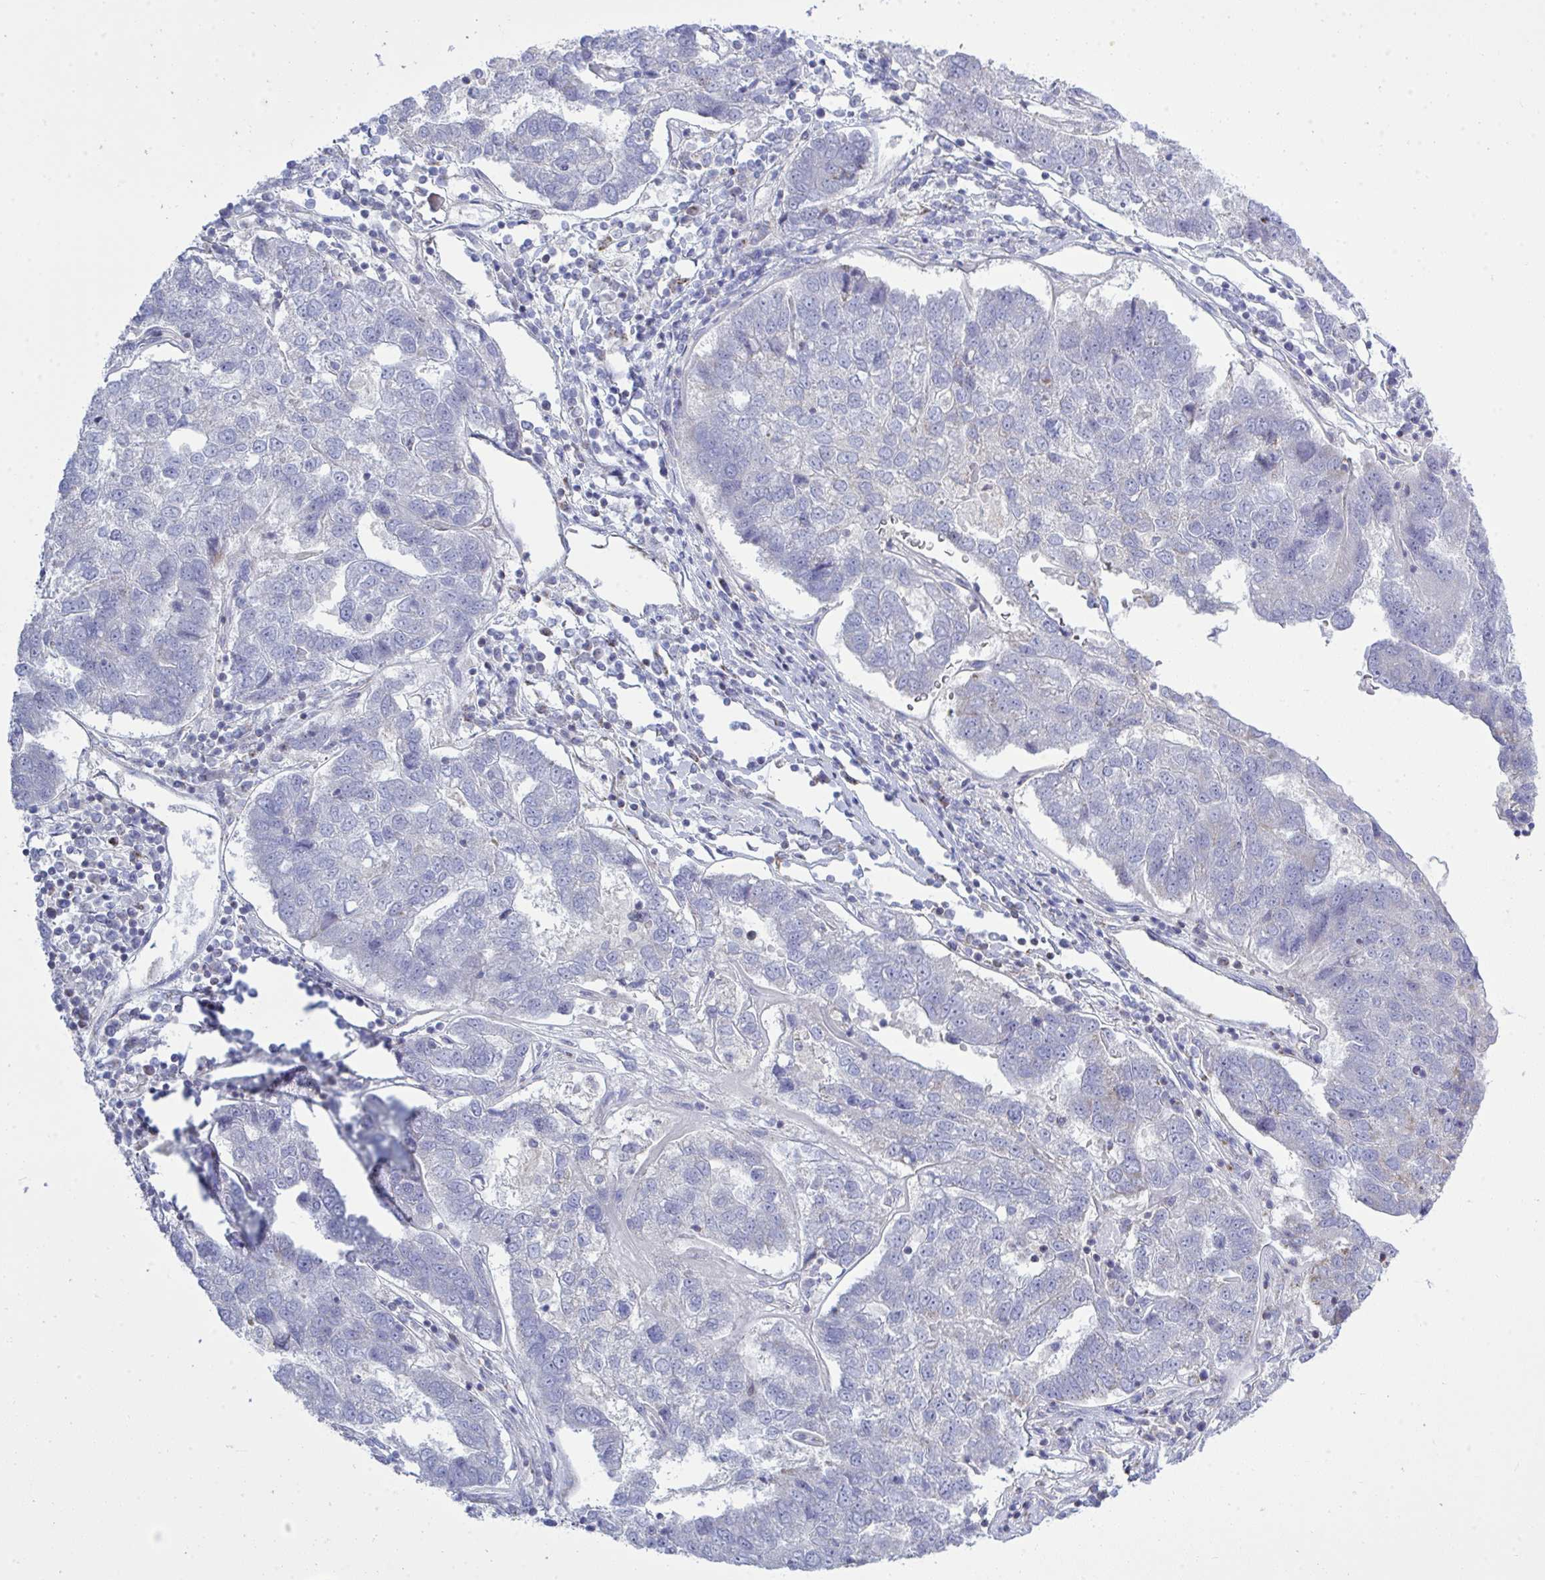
{"staining": {"intensity": "negative", "quantity": "none", "location": "none"}, "tissue": "pancreatic cancer", "cell_type": "Tumor cells", "image_type": "cancer", "snomed": [{"axis": "morphology", "description": "Adenocarcinoma, NOS"}, {"axis": "topography", "description": "Pancreas"}], "caption": "Immunohistochemistry (IHC) of pancreatic adenocarcinoma reveals no staining in tumor cells.", "gene": "NDUFA7", "patient": {"sex": "female", "age": 61}}